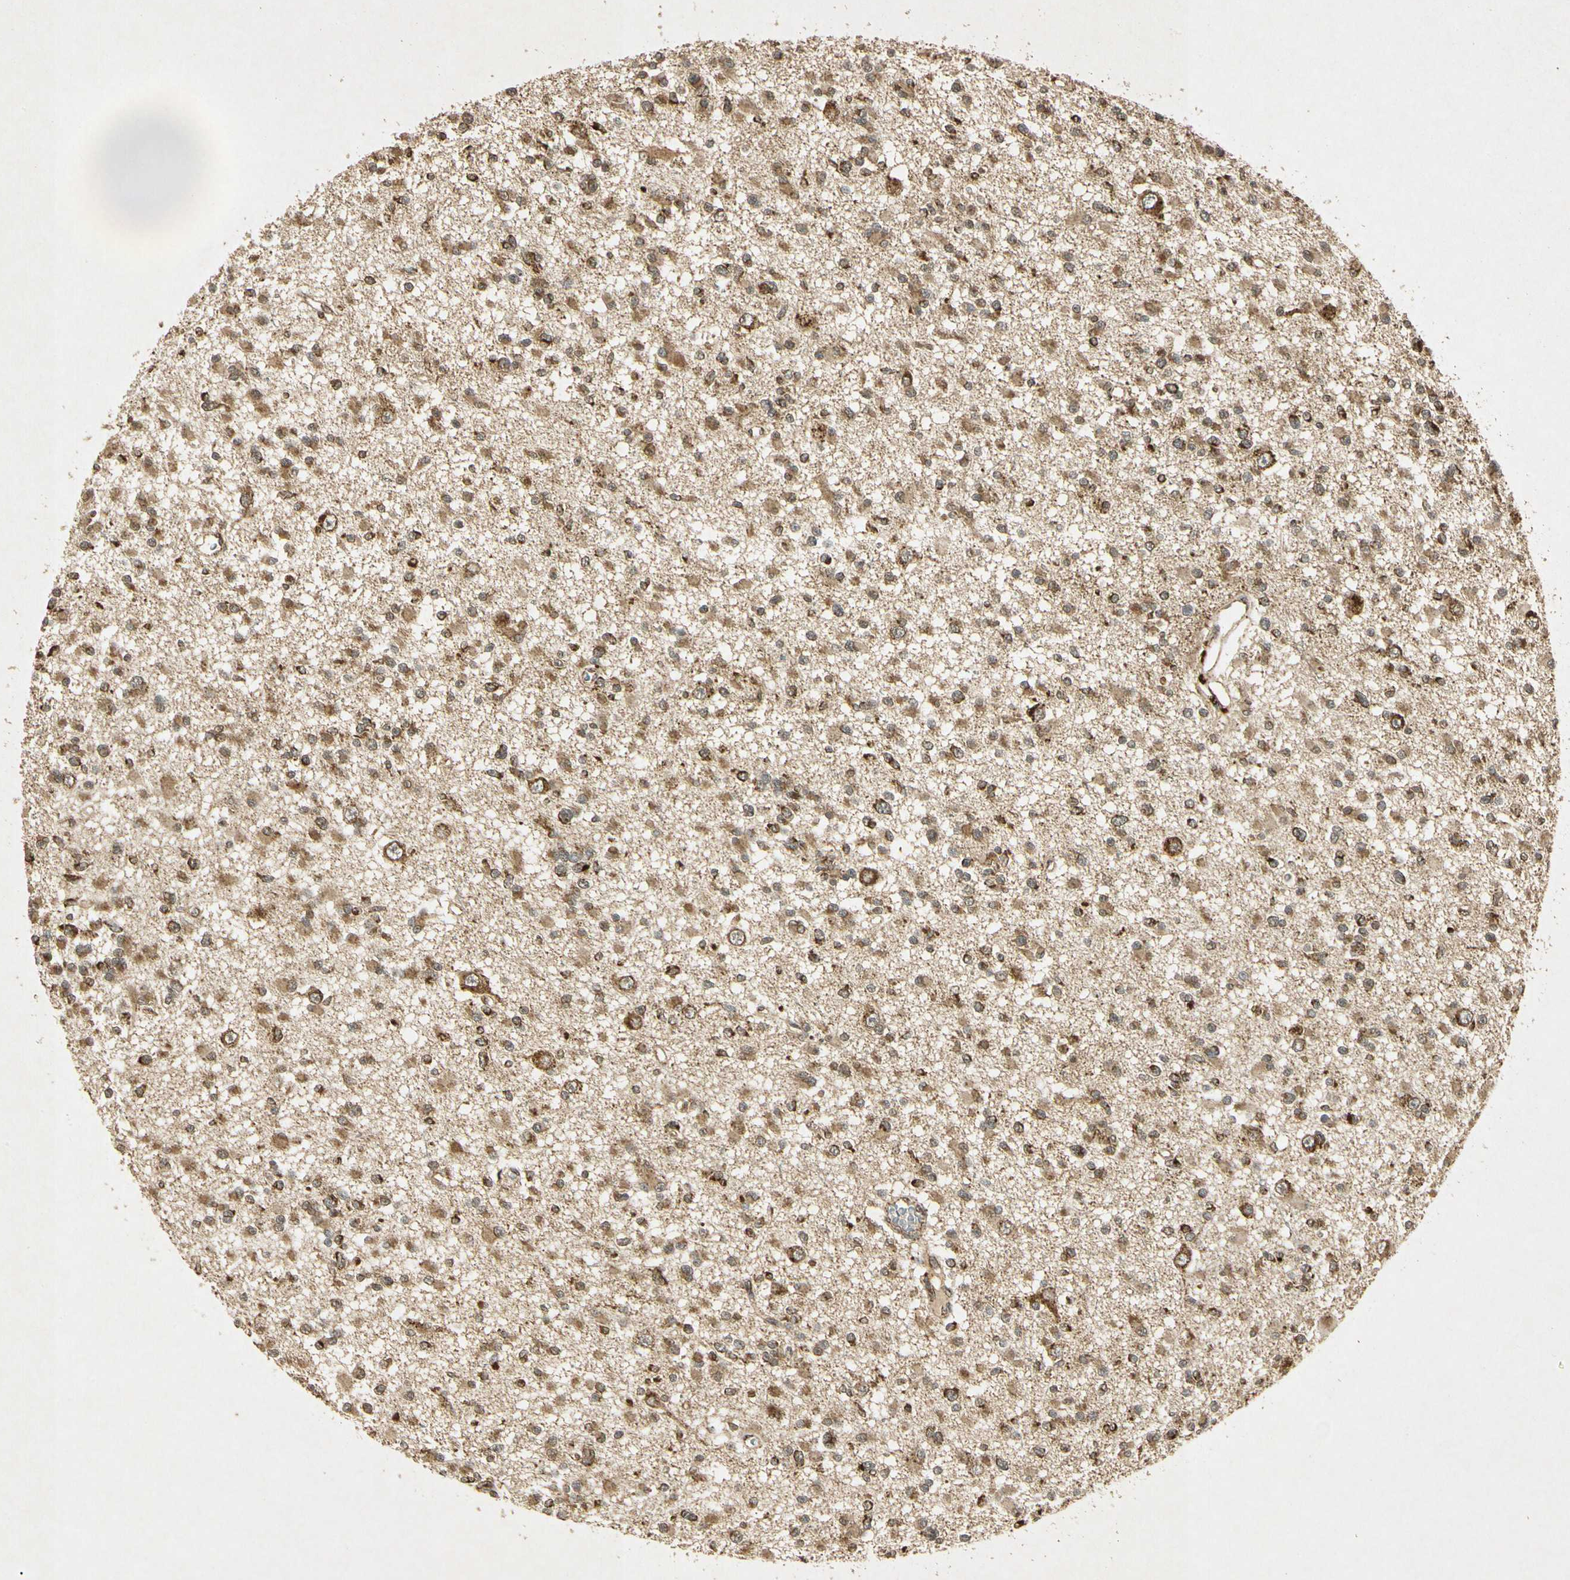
{"staining": {"intensity": "moderate", "quantity": ">75%", "location": "cytoplasmic/membranous"}, "tissue": "glioma", "cell_type": "Tumor cells", "image_type": "cancer", "snomed": [{"axis": "morphology", "description": "Glioma, malignant, Low grade"}, {"axis": "topography", "description": "Brain"}], "caption": "An image of human malignant low-grade glioma stained for a protein exhibits moderate cytoplasmic/membranous brown staining in tumor cells.", "gene": "PRDX3", "patient": {"sex": "female", "age": 22}}